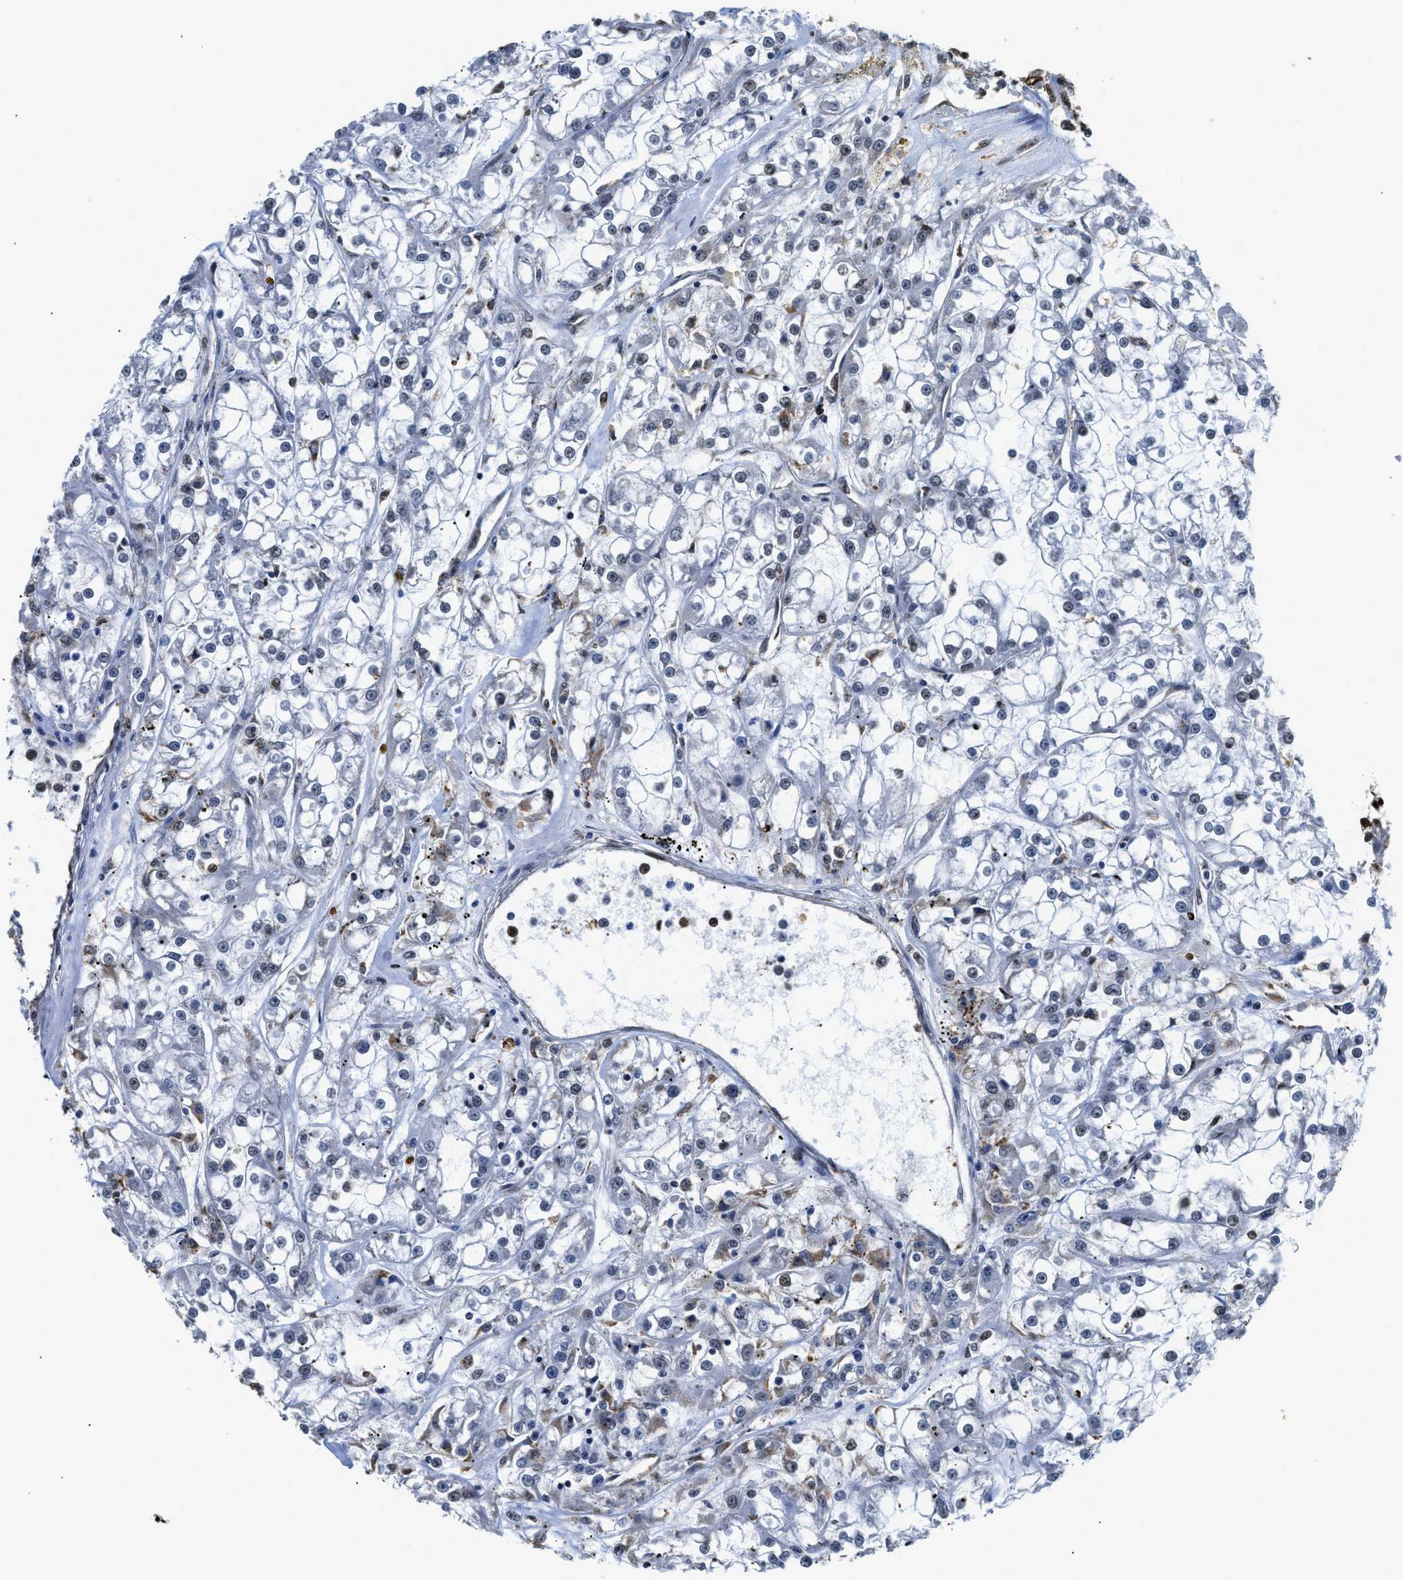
{"staining": {"intensity": "negative", "quantity": "none", "location": "none"}, "tissue": "renal cancer", "cell_type": "Tumor cells", "image_type": "cancer", "snomed": [{"axis": "morphology", "description": "Adenocarcinoma, NOS"}, {"axis": "topography", "description": "Kidney"}], "caption": "This histopathology image is of renal cancer (adenocarcinoma) stained with immunohistochemistry to label a protein in brown with the nuclei are counter-stained blue. There is no staining in tumor cells.", "gene": "HNRNPH2", "patient": {"sex": "female", "age": 52}}